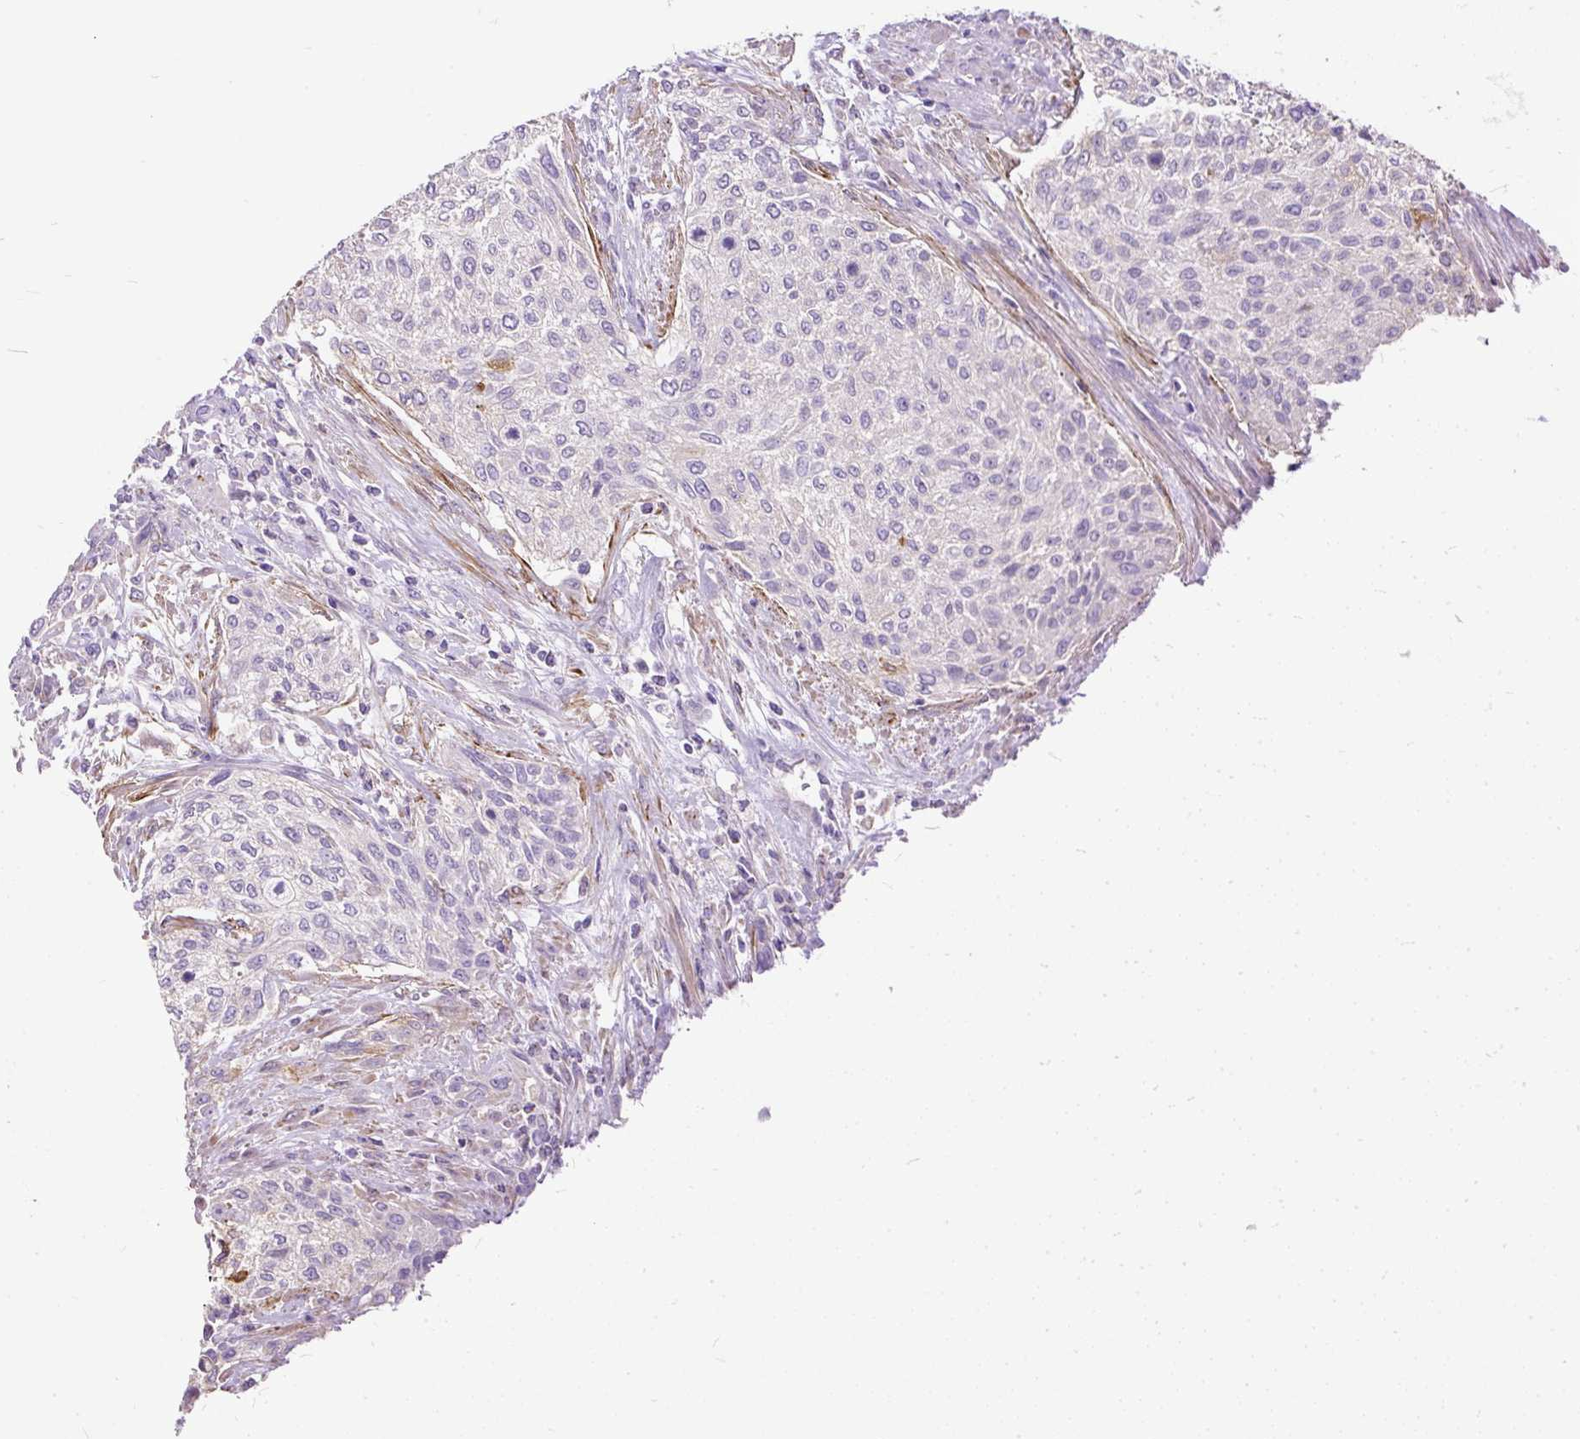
{"staining": {"intensity": "negative", "quantity": "none", "location": "none"}, "tissue": "urothelial cancer", "cell_type": "Tumor cells", "image_type": "cancer", "snomed": [{"axis": "morphology", "description": "Normal tissue, NOS"}, {"axis": "morphology", "description": "Urothelial carcinoma, NOS"}, {"axis": "topography", "description": "Urinary bladder"}, {"axis": "topography", "description": "Peripheral nerve tissue"}], "caption": "The micrograph exhibits no significant positivity in tumor cells of urothelial cancer.", "gene": "GBX1", "patient": {"sex": "male", "age": 35}}